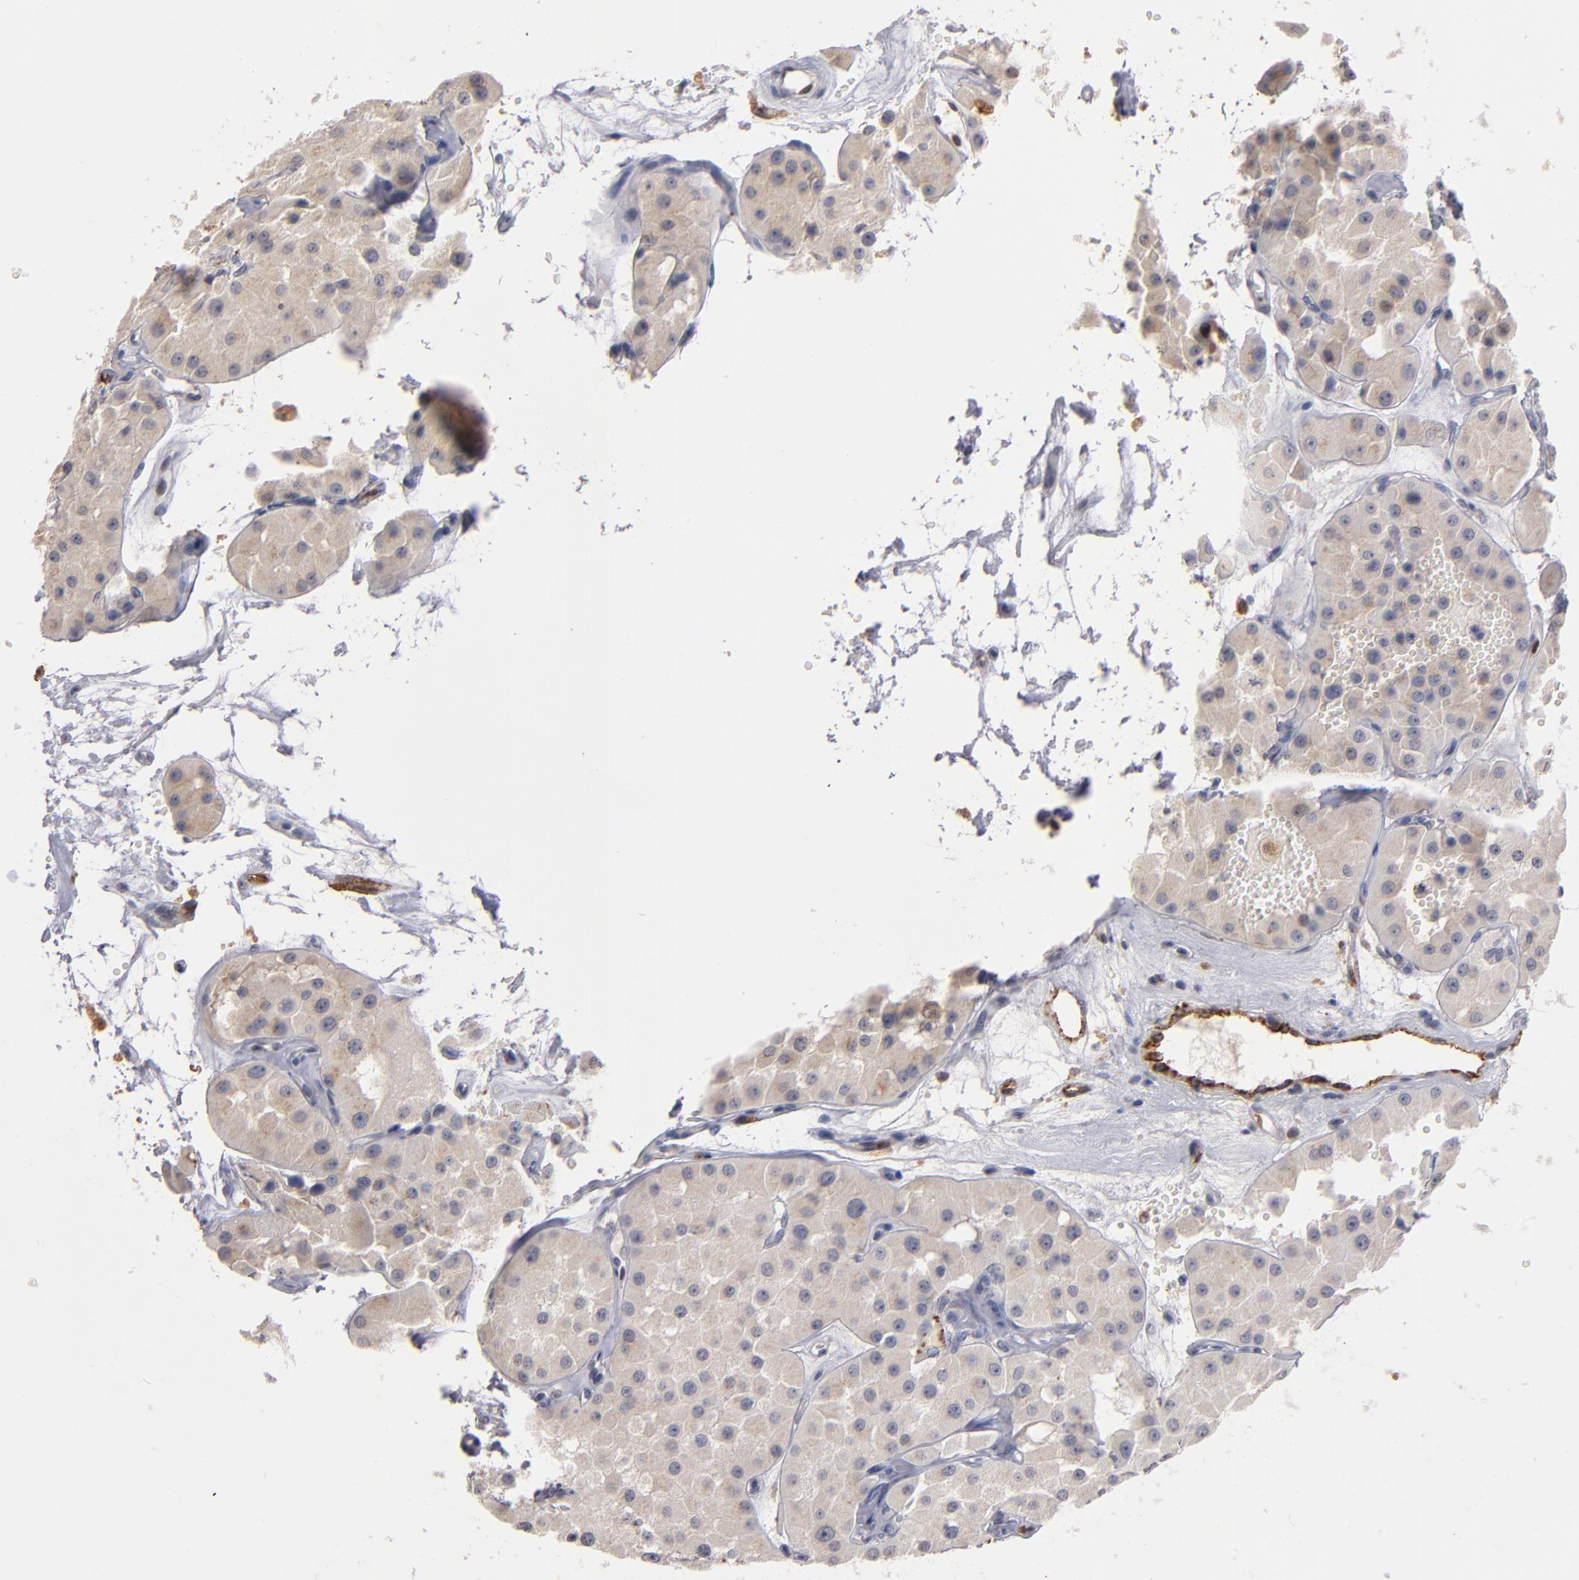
{"staining": {"intensity": "weak", "quantity": "<25%", "location": "cytoplasmic/membranous"}, "tissue": "renal cancer", "cell_type": "Tumor cells", "image_type": "cancer", "snomed": [{"axis": "morphology", "description": "Adenocarcinoma, uncertain malignant potential"}, {"axis": "topography", "description": "Kidney"}], "caption": "An immunohistochemistry histopathology image of renal cancer (adenocarcinoma,  uncertain malignant potential) is shown. There is no staining in tumor cells of renal cancer (adenocarcinoma,  uncertain malignant potential). Brightfield microscopy of immunohistochemistry stained with DAB (brown) and hematoxylin (blue), captured at high magnification.", "gene": "SELP", "patient": {"sex": "male", "age": 63}}